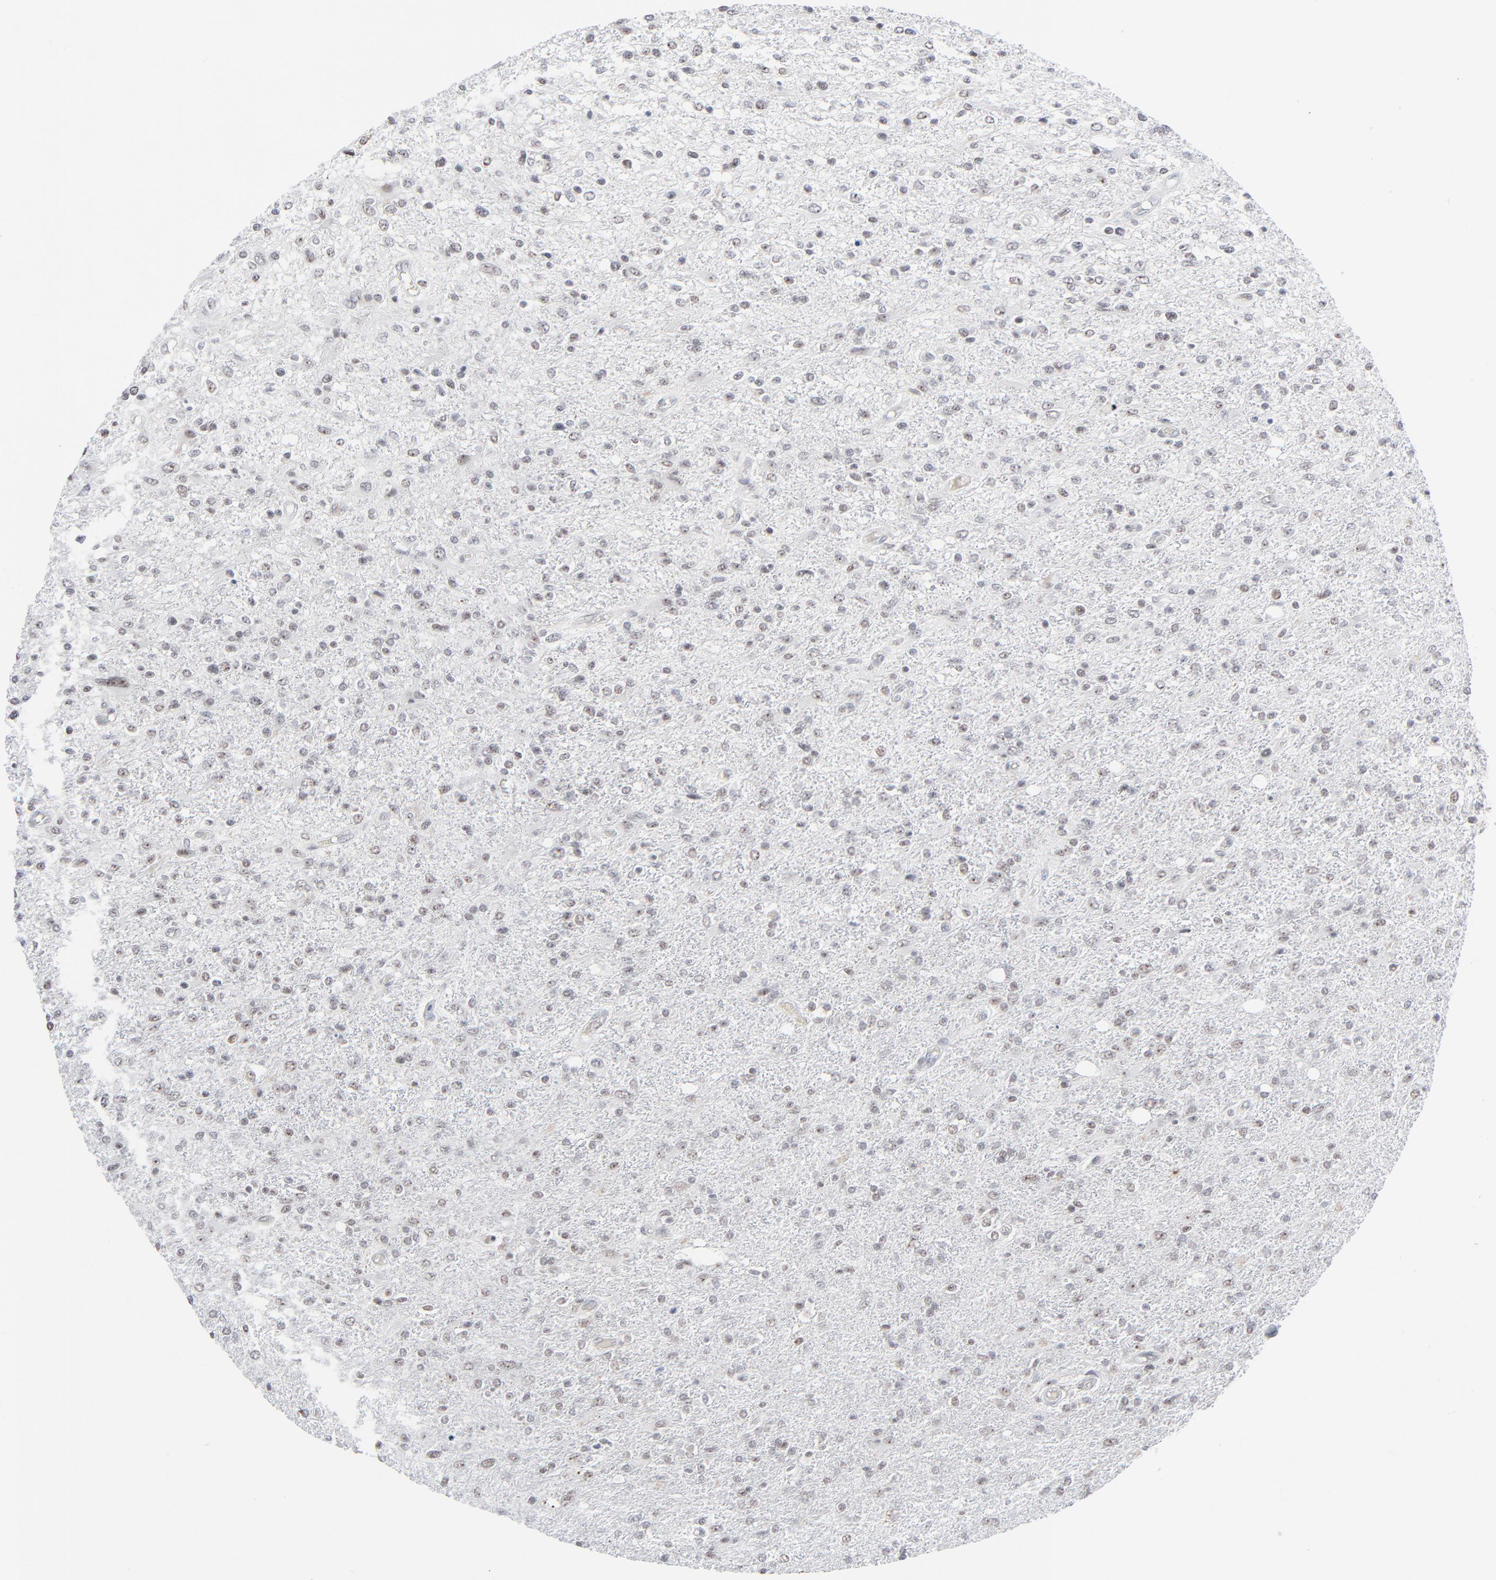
{"staining": {"intensity": "negative", "quantity": "none", "location": "none"}, "tissue": "glioma", "cell_type": "Tumor cells", "image_type": "cancer", "snomed": [{"axis": "morphology", "description": "Glioma, malignant, High grade"}, {"axis": "topography", "description": "Cerebral cortex"}], "caption": "A high-resolution photomicrograph shows immunohistochemistry staining of high-grade glioma (malignant), which exhibits no significant positivity in tumor cells. Nuclei are stained in blue.", "gene": "MPHOSPH6", "patient": {"sex": "male", "age": 76}}